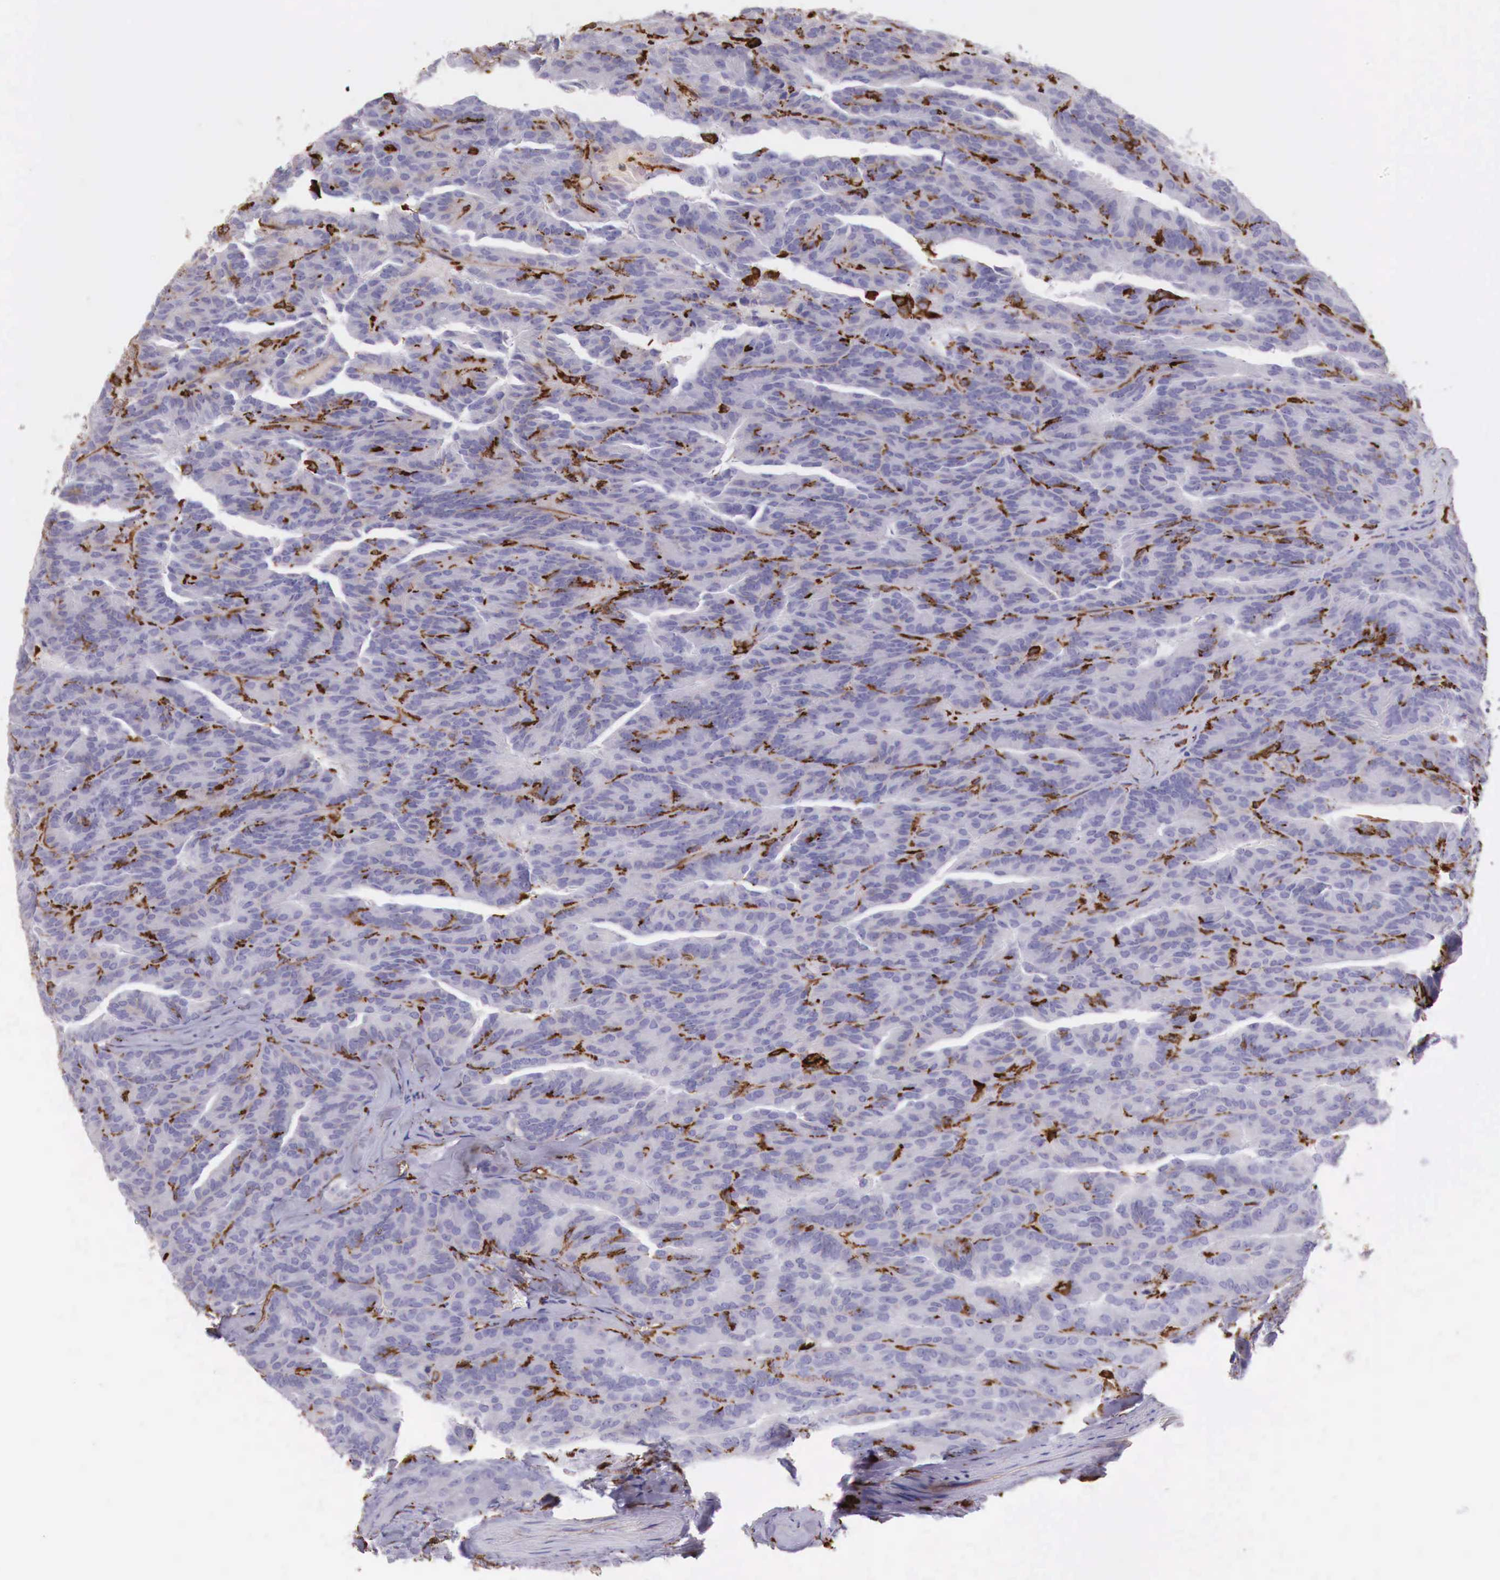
{"staining": {"intensity": "negative", "quantity": "none", "location": "none"}, "tissue": "renal cancer", "cell_type": "Tumor cells", "image_type": "cancer", "snomed": [{"axis": "morphology", "description": "Adenocarcinoma, NOS"}, {"axis": "topography", "description": "Kidney"}], "caption": "Renal cancer stained for a protein using immunohistochemistry (IHC) displays no positivity tumor cells.", "gene": "MSR1", "patient": {"sex": "male", "age": 46}}